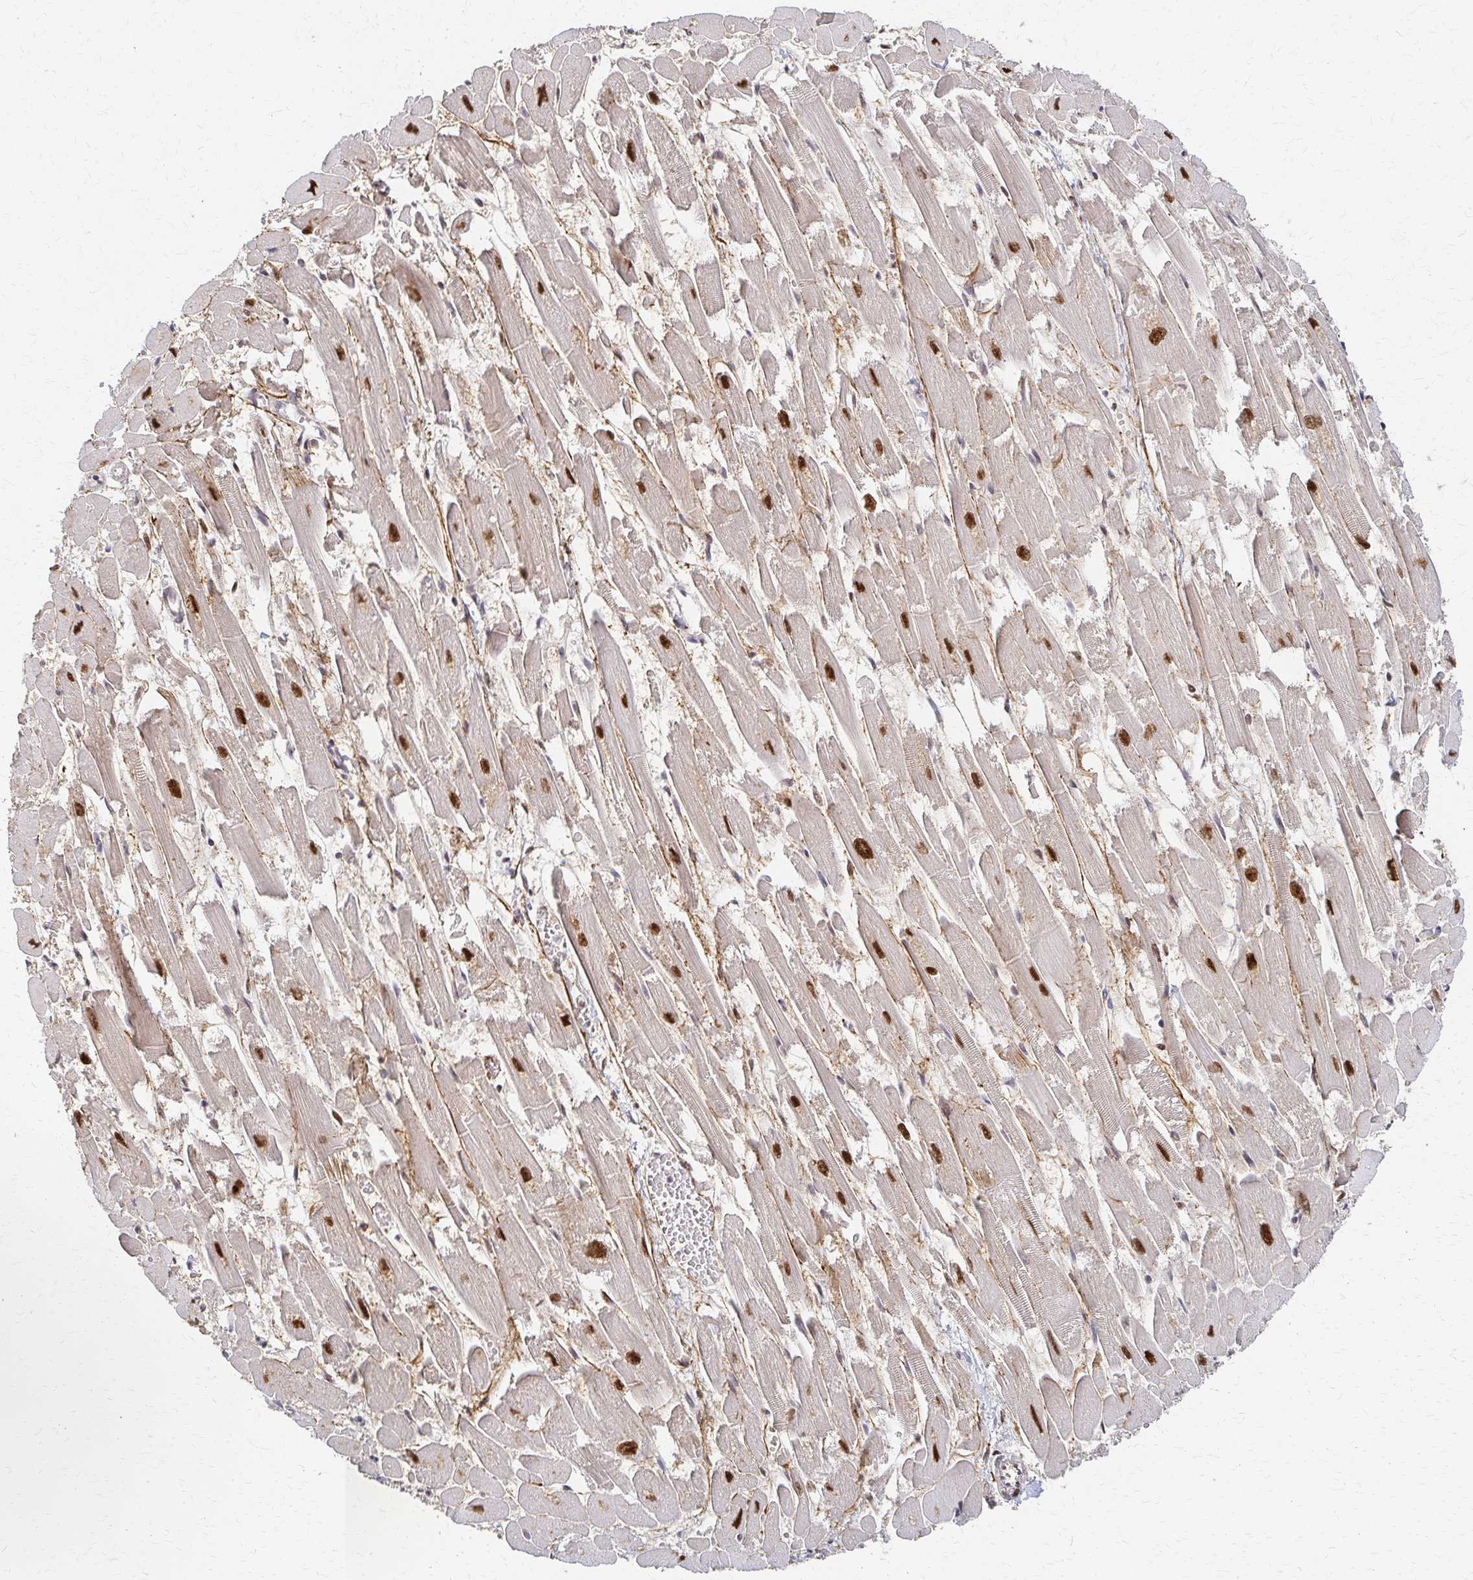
{"staining": {"intensity": "strong", "quantity": ">75%", "location": "nuclear"}, "tissue": "heart muscle", "cell_type": "Cardiomyocytes", "image_type": "normal", "snomed": [{"axis": "morphology", "description": "Normal tissue, NOS"}, {"axis": "topography", "description": "Heart"}], "caption": "An immunohistochemistry histopathology image of unremarkable tissue is shown. Protein staining in brown labels strong nuclear positivity in heart muscle within cardiomyocytes. The protein of interest is shown in brown color, while the nuclei are stained blue.", "gene": "PSMD7", "patient": {"sex": "female", "age": 52}}